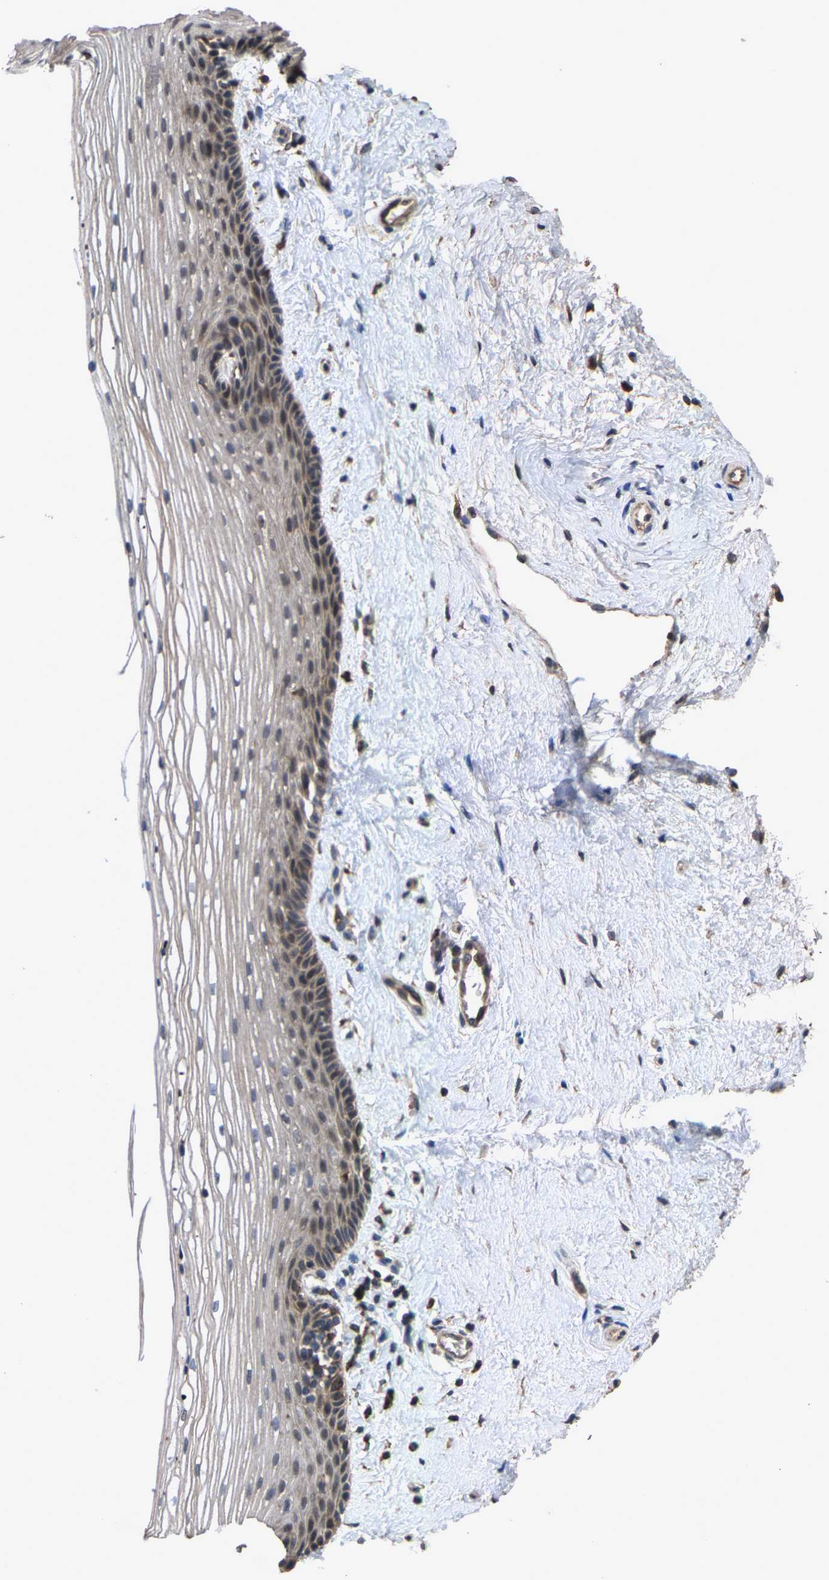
{"staining": {"intensity": "weak", "quantity": "25%-75%", "location": "cytoplasmic/membranous"}, "tissue": "vagina", "cell_type": "Squamous epithelial cells", "image_type": "normal", "snomed": [{"axis": "morphology", "description": "Normal tissue, NOS"}, {"axis": "topography", "description": "Vagina"}], "caption": "An immunohistochemistry micrograph of unremarkable tissue is shown. Protein staining in brown labels weak cytoplasmic/membranous positivity in vagina within squamous epithelial cells.", "gene": "TDRKH", "patient": {"sex": "female", "age": 46}}